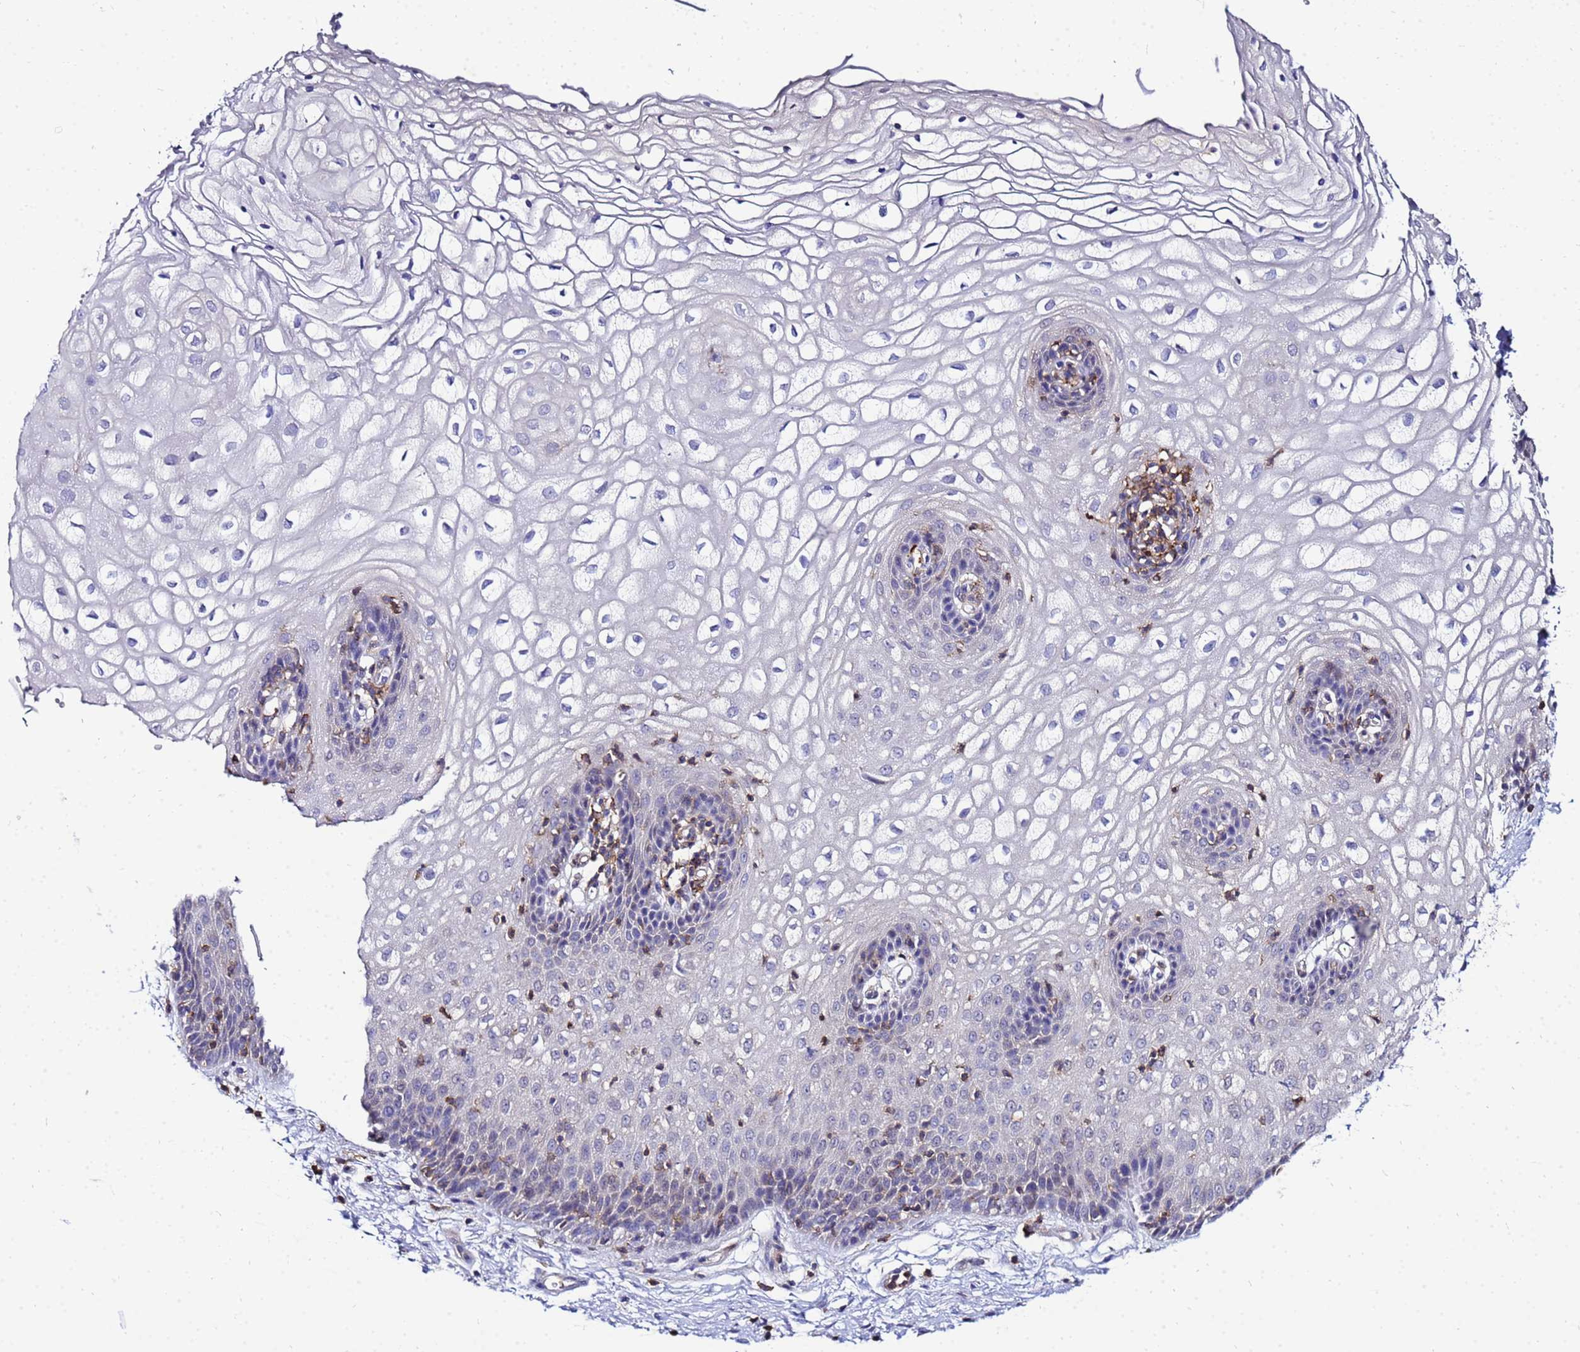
{"staining": {"intensity": "weak", "quantity": "<25%", "location": "cytoplasmic/membranous"}, "tissue": "vagina", "cell_type": "Squamous epithelial cells", "image_type": "normal", "snomed": [{"axis": "morphology", "description": "Normal tissue, NOS"}, {"axis": "topography", "description": "Vagina"}], "caption": "Immunohistochemistry (IHC) image of unremarkable human vagina stained for a protein (brown), which exhibits no expression in squamous epithelial cells. Brightfield microscopy of IHC stained with DAB (3,3'-diaminobenzidine) (brown) and hematoxylin (blue), captured at high magnification.", "gene": "DBNDD2", "patient": {"sex": "female", "age": 34}}